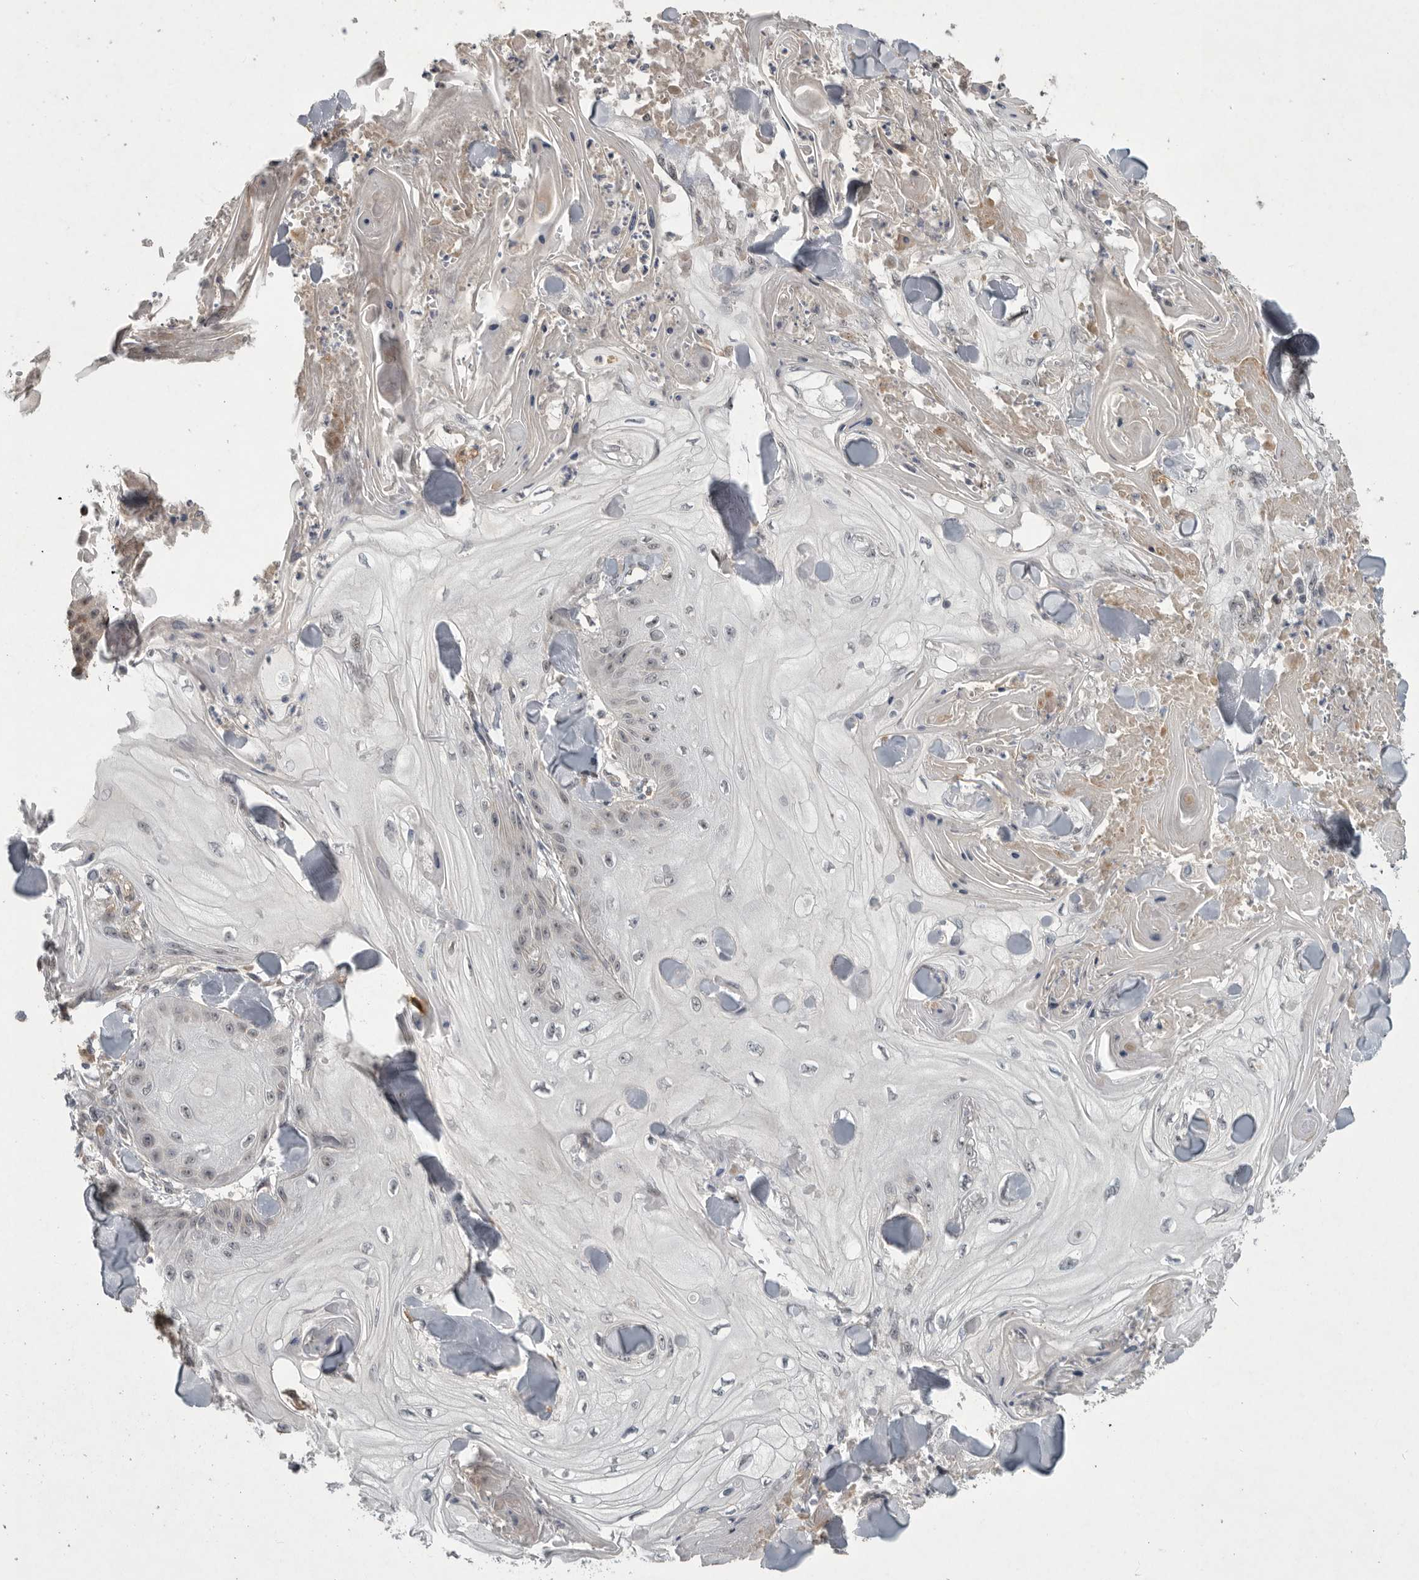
{"staining": {"intensity": "negative", "quantity": "none", "location": "none"}, "tissue": "skin cancer", "cell_type": "Tumor cells", "image_type": "cancer", "snomed": [{"axis": "morphology", "description": "Squamous cell carcinoma, NOS"}, {"axis": "topography", "description": "Skin"}], "caption": "An image of skin squamous cell carcinoma stained for a protein exhibits no brown staining in tumor cells.", "gene": "MAN2A1", "patient": {"sex": "male", "age": 74}}